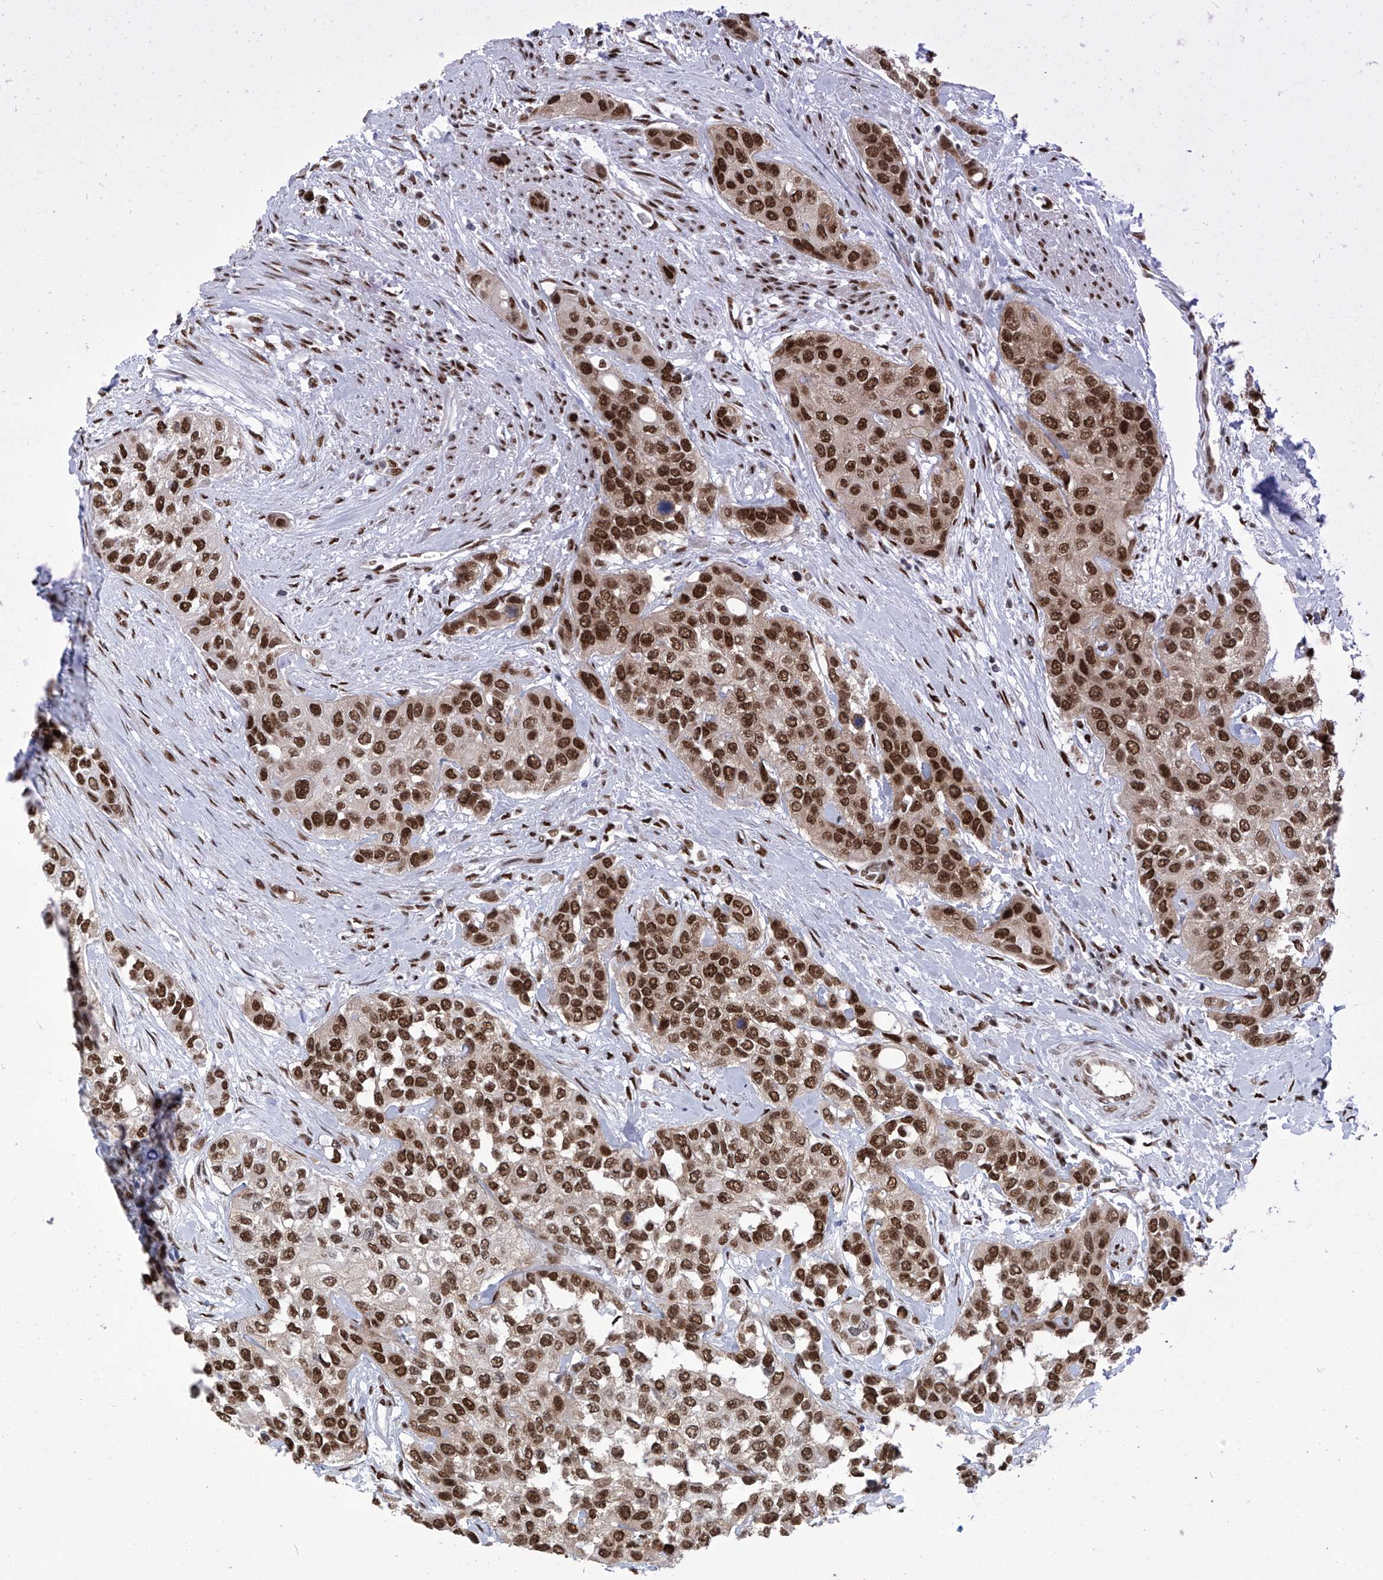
{"staining": {"intensity": "strong", "quantity": ">75%", "location": "nuclear"}, "tissue": "urothelial cancer", "cell_type": "Tumor cells", "image_type": "cancer", "snomed": [{"axis": "morphology", "description": "Normal tissue, NOS"}, {"axis": "morphology", "description": "Urothelial carcinoma, High grade"}, {"axis": "topography", "description": "Vascular tissue"}, {"axis": "topography", "description": "Urinary bladder"}], "caption": "Immunohistochemical staining of human high-grade urothelial carcinoma displays high levels of strong nuclear positivity in about >75% of tumor cells.", "gene": "KHSRP", "patient": {"sex": "female", "age": 56}}